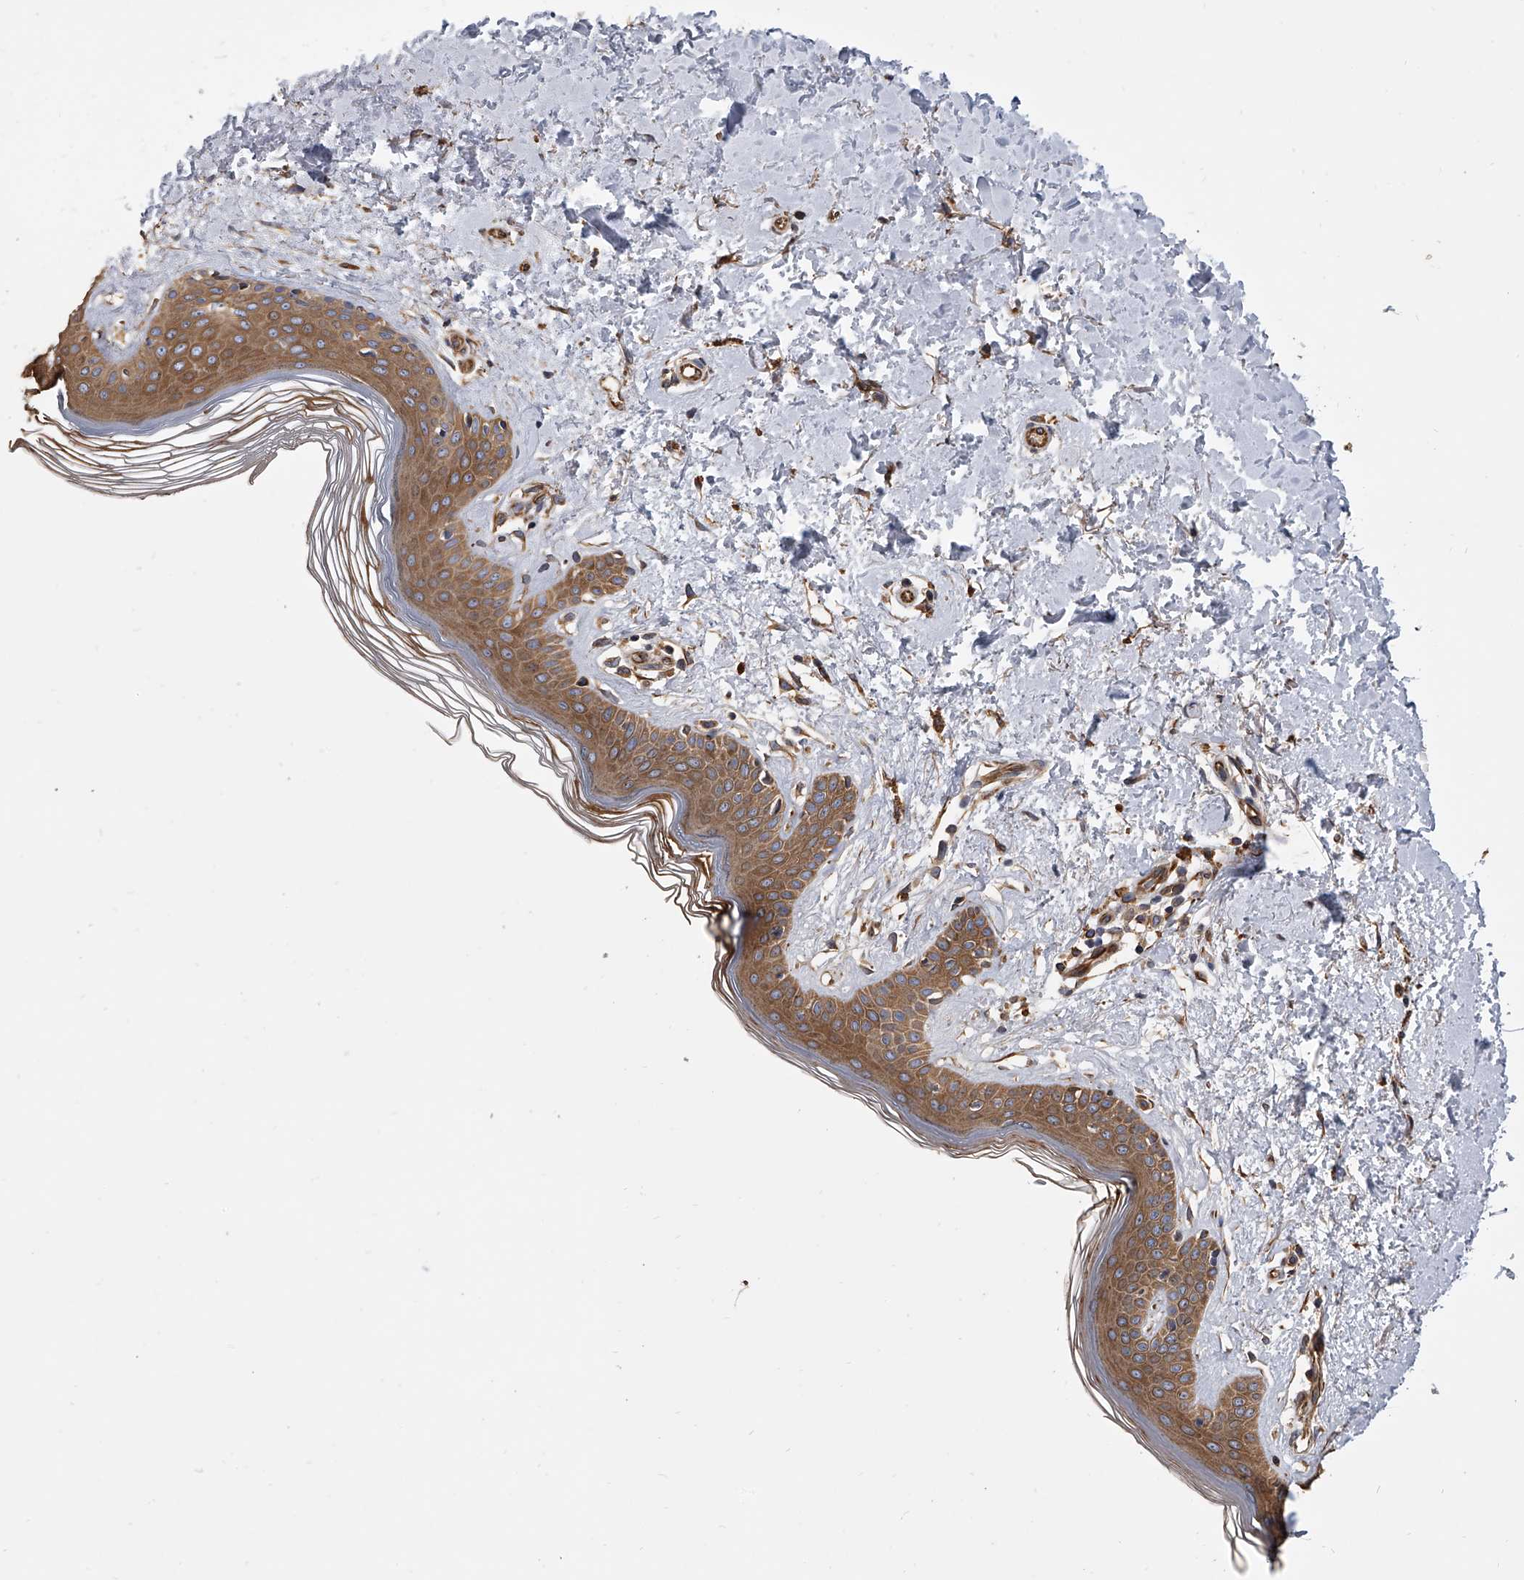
{"staining": {"intensity": "strong", "quantity": ">75%", "location": "cytoplasmic/membranous"}, "tissue": "skin", "cell_type": "Fibroblasts", "image_type": "normal", "snomed": [{"axis": "morphology", "description": "Normal tissue, NOS"}, {"axis": "topography", "description": "Skin"}], "caption": "DAB immunohistochemical staining of unremarkable skin exhibits strong cytoplasmic/membranous protein expression in about >75% of fibroblasts. The staining was performed using DAB, with brown indicating positive protein expression. Nuclei are stained blue with hematoxylin.", "gene": "EXOC4", "patient": {"sex": "female", "age": 64}}